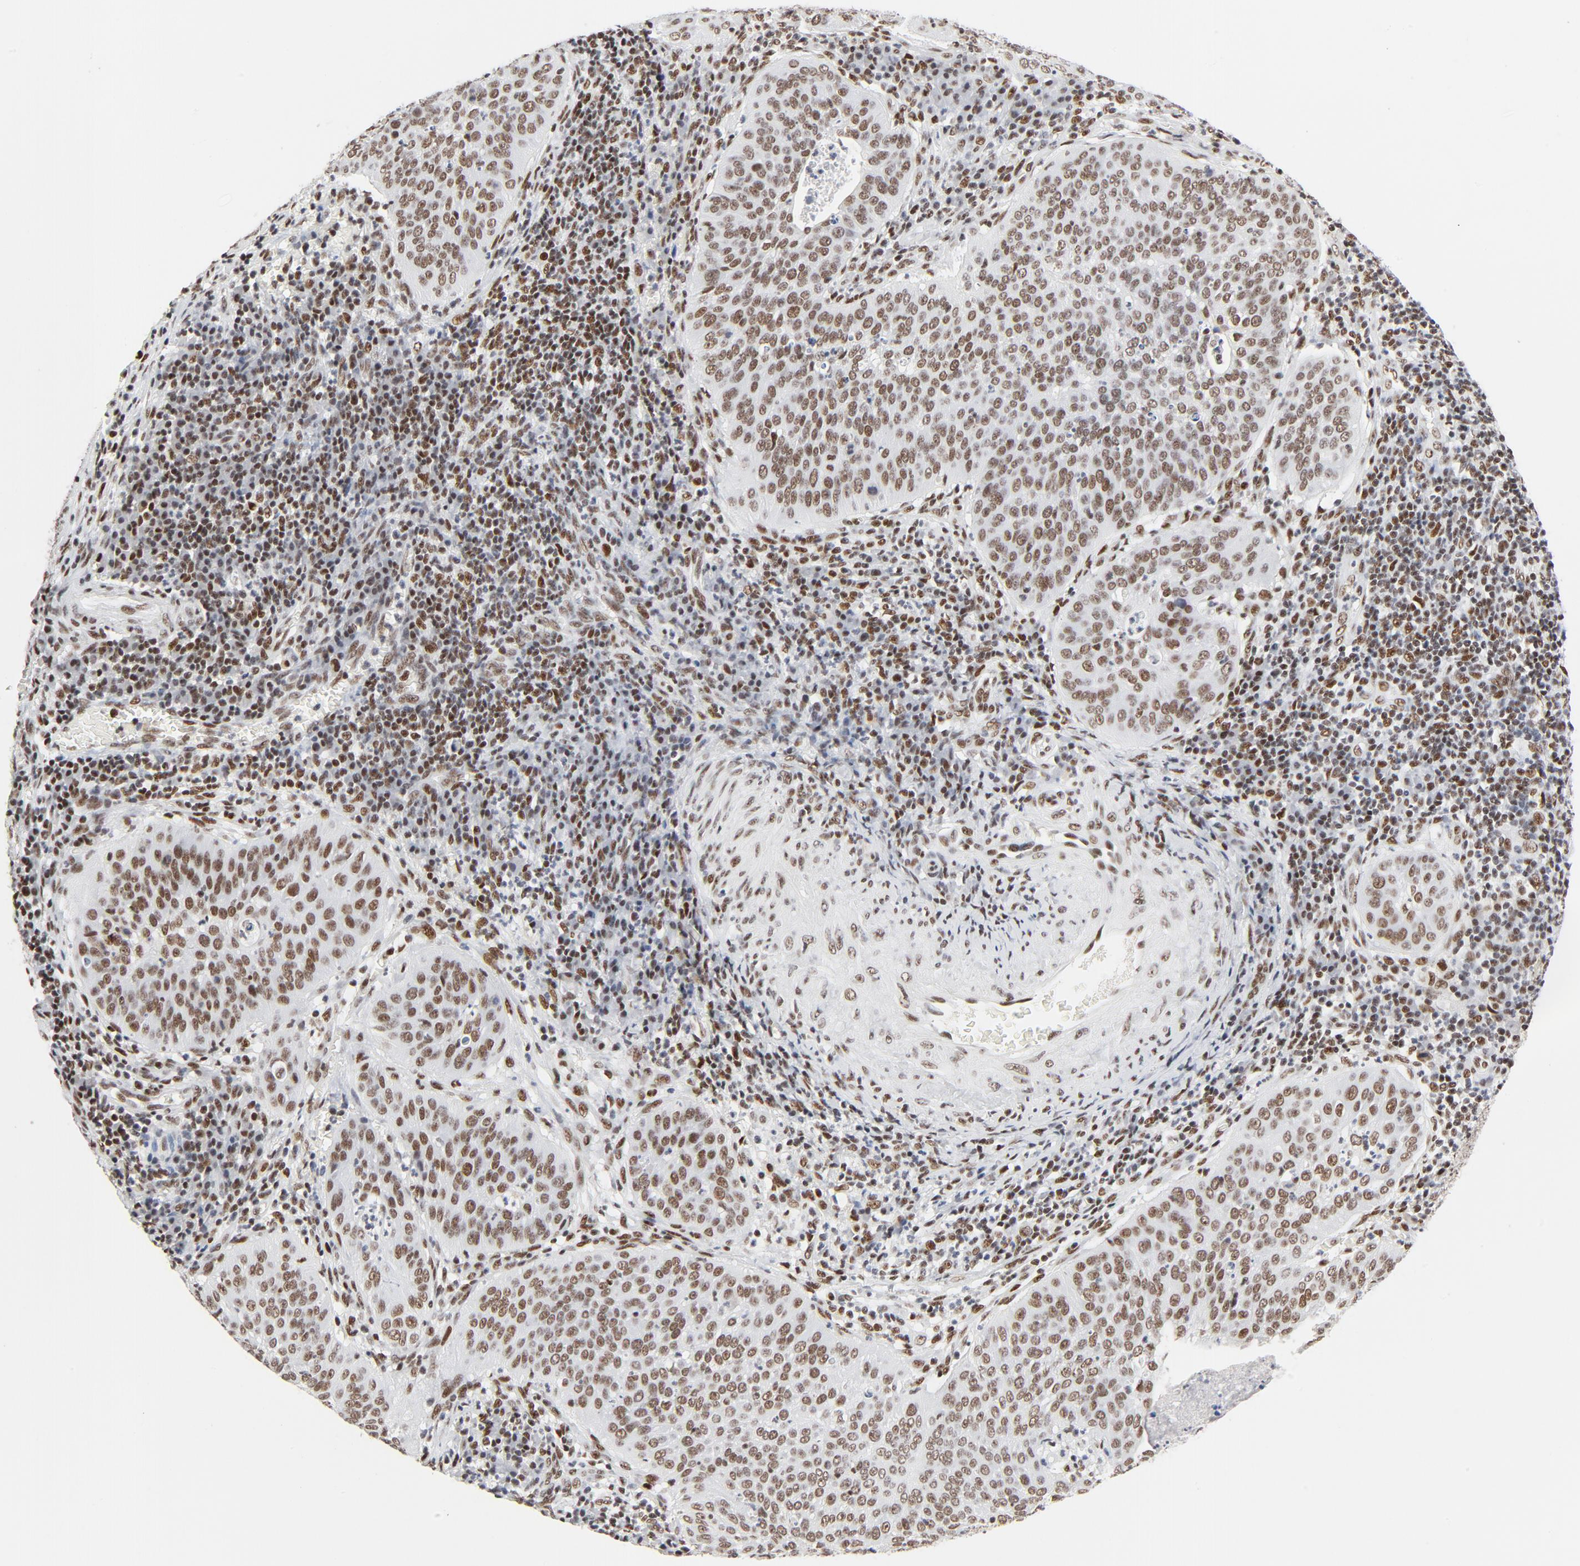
{"staining": {"intensity": "moderate", "quantity": ">75%", "location": "nuclear"}, "tissue": "cervical cancer", "cell_type": "Tumor cells", "image_type": "cancer", "snomed": [{"axis": "morphology", "description": "Squamous cell carcinoma, NOS"}, {"axis": "topography", "description": "Cervix"}], "caption": "Immunohistochemistry staining of cervical cancer (squamous cell carcinoma), which reveals medium levels of moderate nuclear staining in approximately >75% of tumor cells indicating moderate nuclear protein positivity. The staining was performed using DAB (3,3'-diaminobenzidine) (brown) for protein detection and nuclei were counterstained in hematoxylin (blue).", "gene": "GTF2H1", "patient": {"sex": "female", "age": 39}}